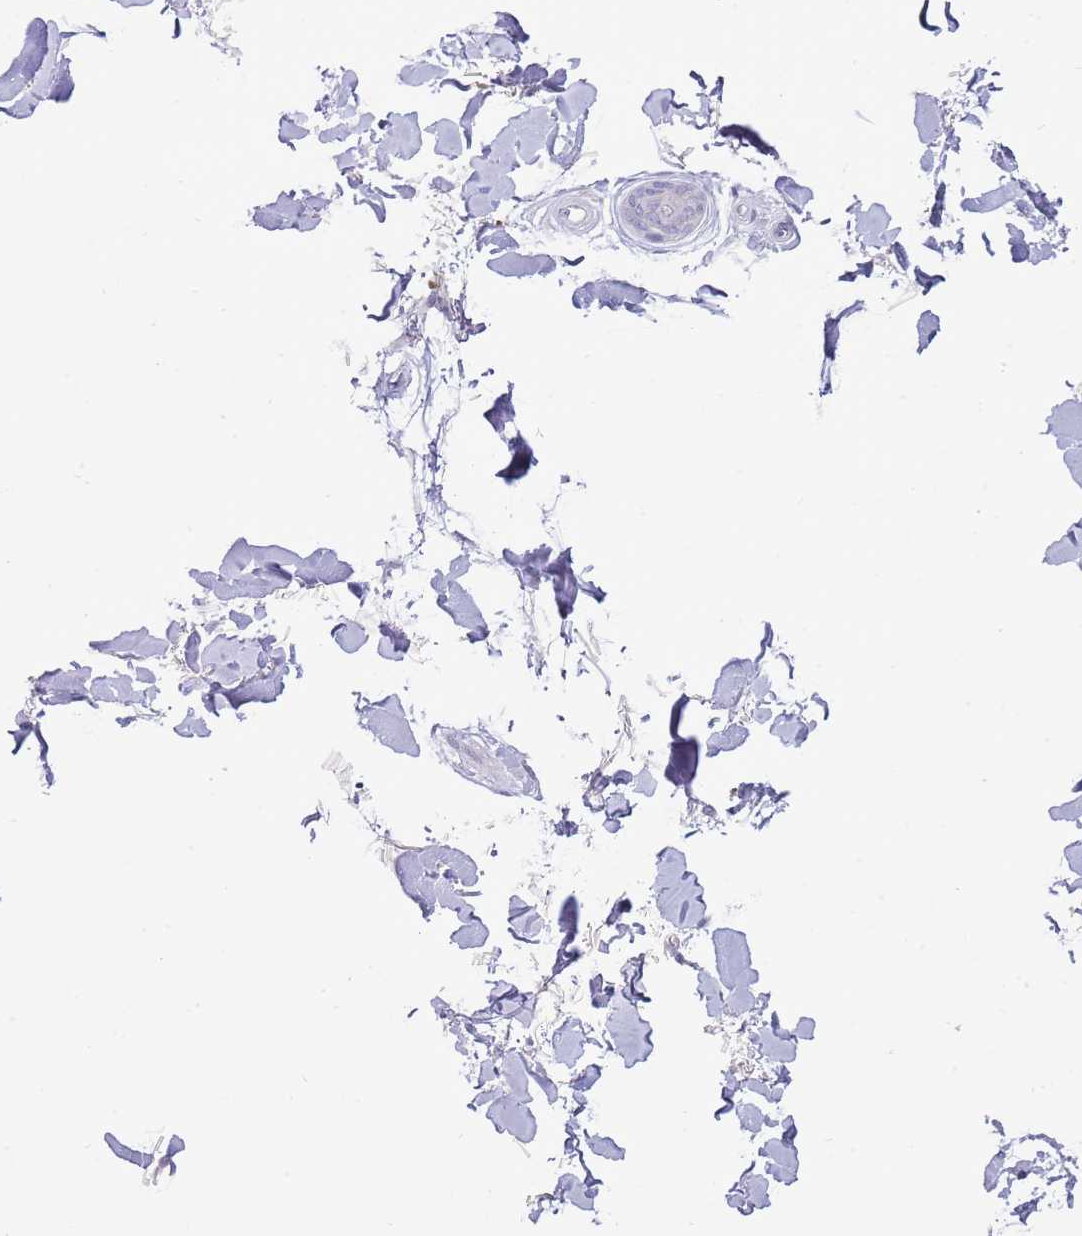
{"staining": {"intensity": "negative", "quantity": "none", "location": "none"}, "tissue": "skin", "cell_type": "Fibroblasts", "image_type": "normal", "snomed": [{"axis": "morphology", "description": "Normal tissue, NOS"}, {"axis": "topography", "description": "Skin"}], "caption": "Immunohistochemistry (IHC) of benign skin displays no positivity in fibroblasts. (DAB immunohistochemistry (IHC) visualized using brightfield microscopy, high magnification).", "gene": "ANO8", "patient": {"sex": "female", "age": 34}}